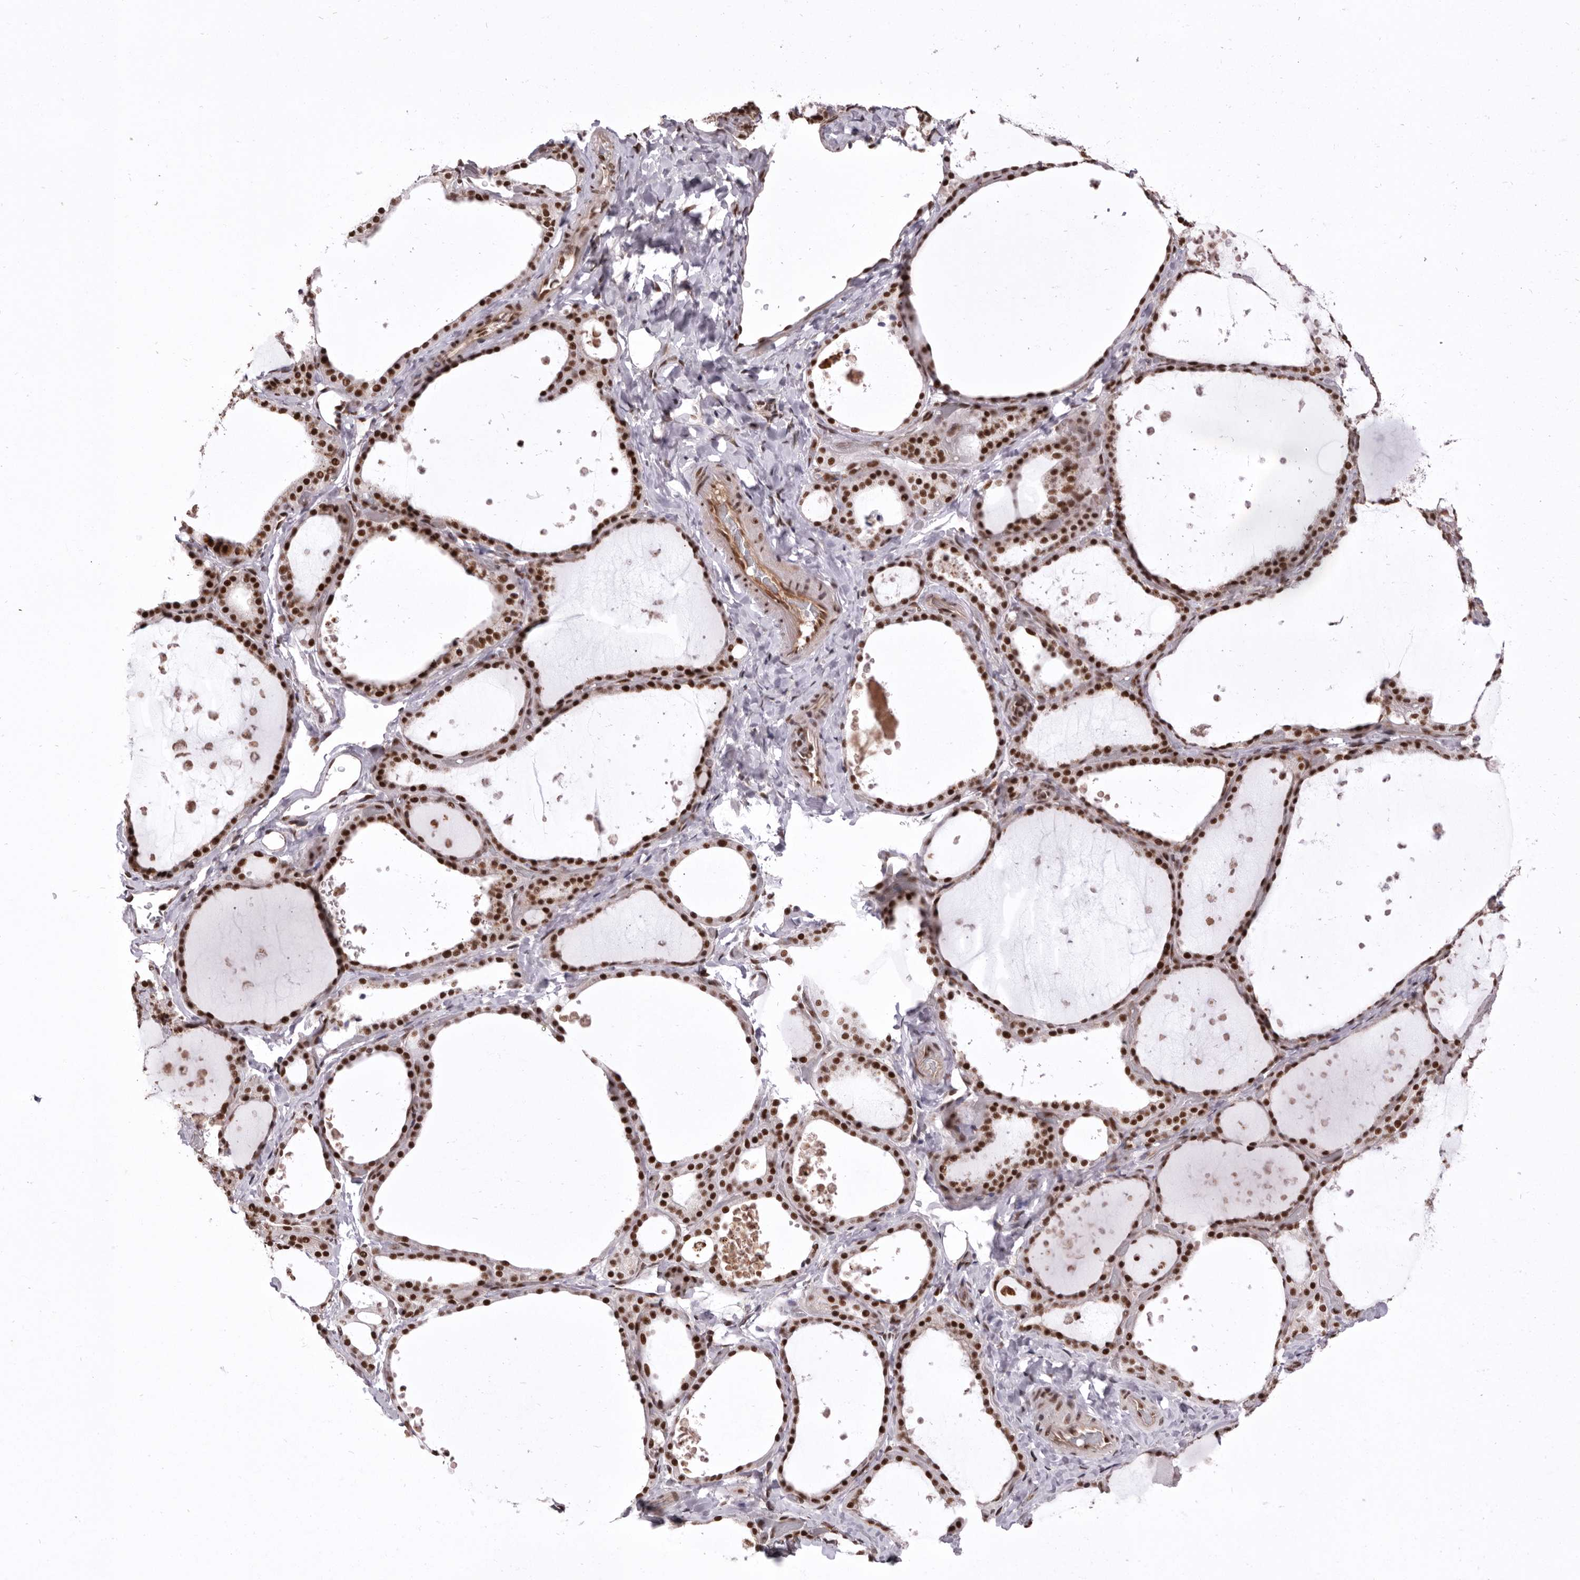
{"staining": {"intensity": "strong", "quantity": ">75%", "location": "nuclear"}, "tissue": "thyroid gland", "cell_type": "Glandular cells", "image_type": "normal", "snomed": [{"axis": "morphology", "description": "Normal tissue, NOS"}, {"axis": "topography", "description": "Thyroid gland"}], "caption": "Unremarkable thyroid gland displays strong nuclear staining in approximately >75% of glandular cells, visualized by immunohistochemistry.", "gene": "CHTOP", "patient": {"sex": "female", "age": 44}}